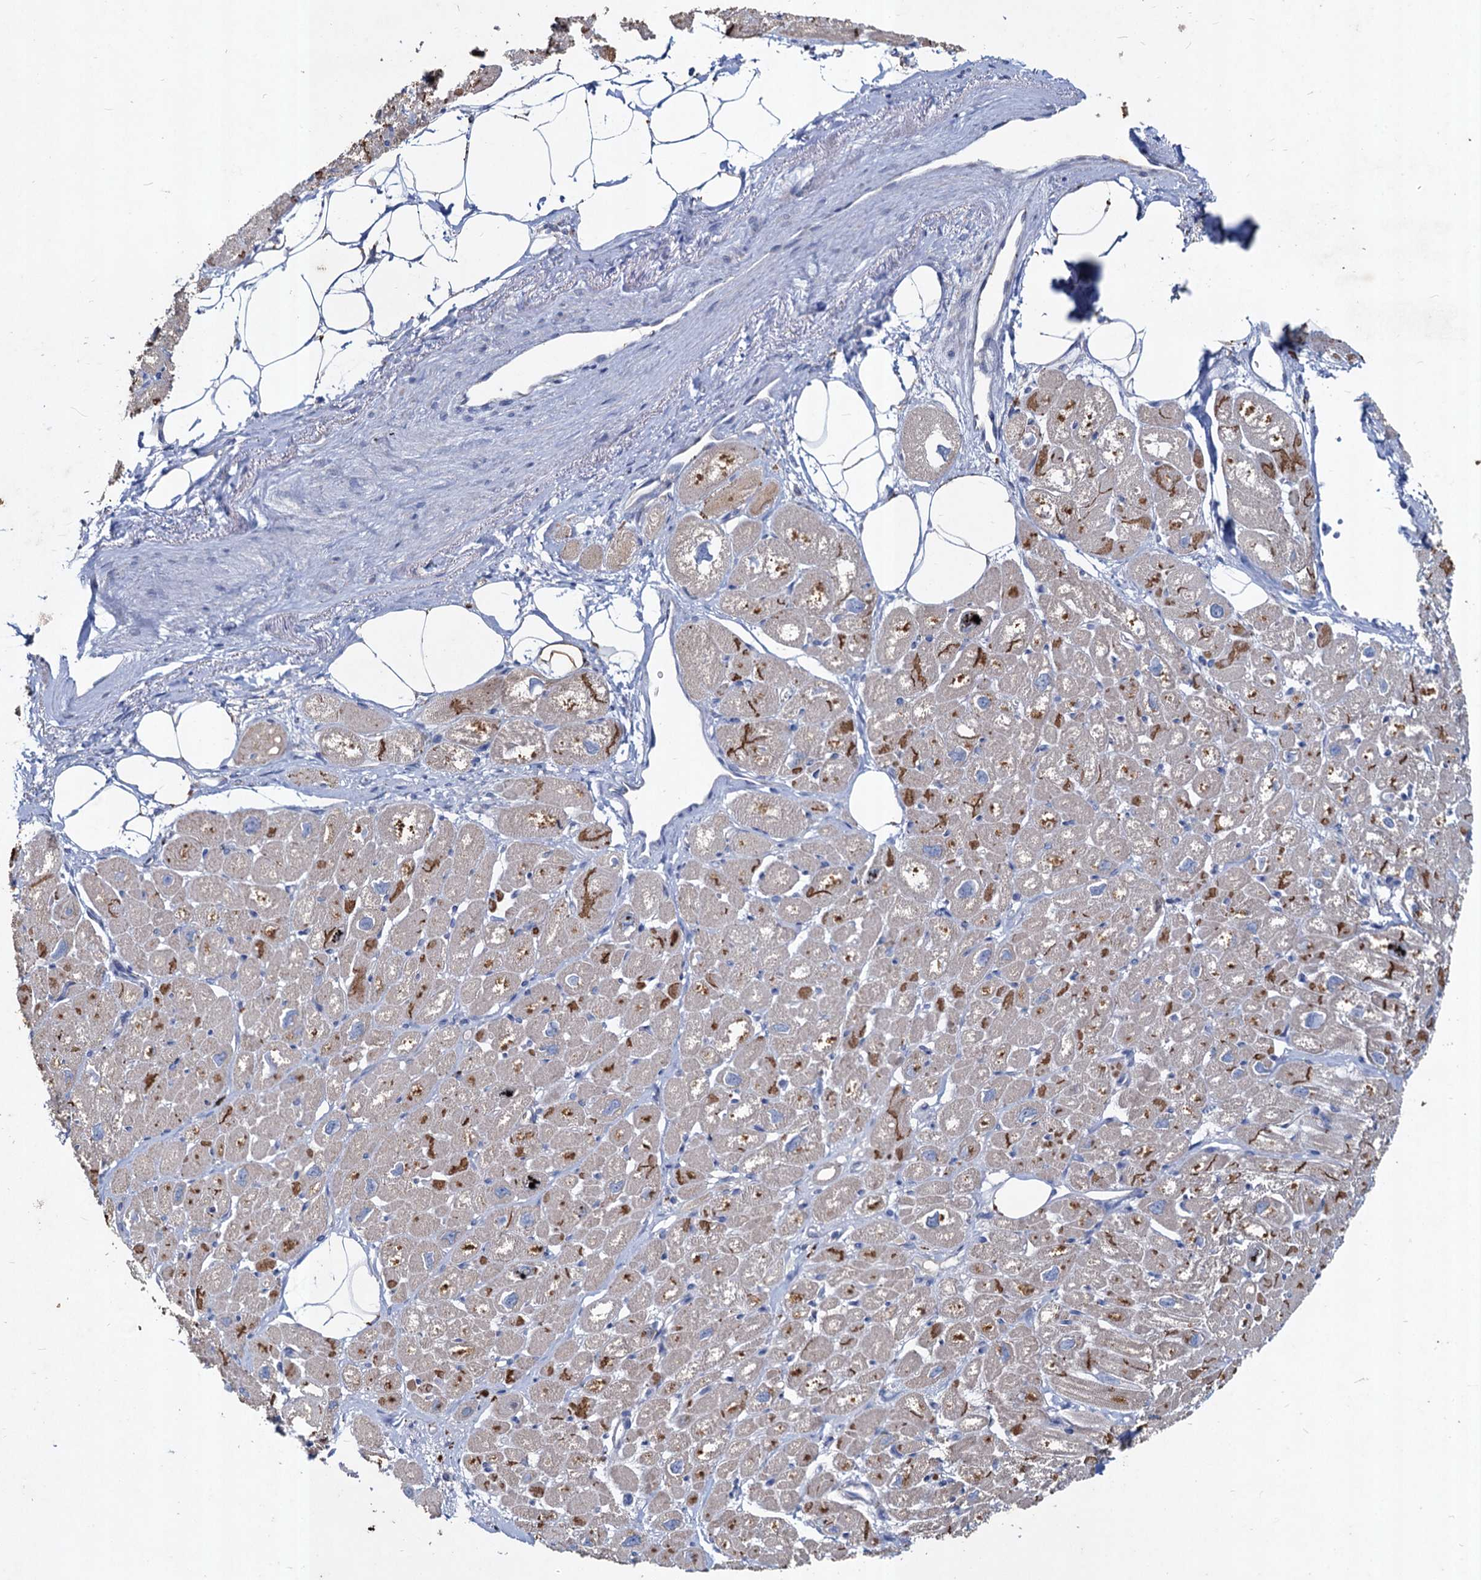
{"staining": {"intensity": "strong", "quantity": "25%-75%", "location": "cytoplasmic/membranous"}, "tissue": "heart muscle", "cell_type": "Cardiomyocytes", "image_type": "normal", "snomed": [{"axis": "morphology", "description": "Normal tissue, NOS"}, {"axis": "topography", "description": "Heart"}], "caption": "Heart muscle stained with immunohistochemistry exhibits strong cytoplasmic/membranous positivity in approximately 25%-75% of cardiomyocytes. The protein is shown in brown color, while the nuclei are stained blue.", "gene": "TMX2", "patient": {"sex": "male", "age": 50}}